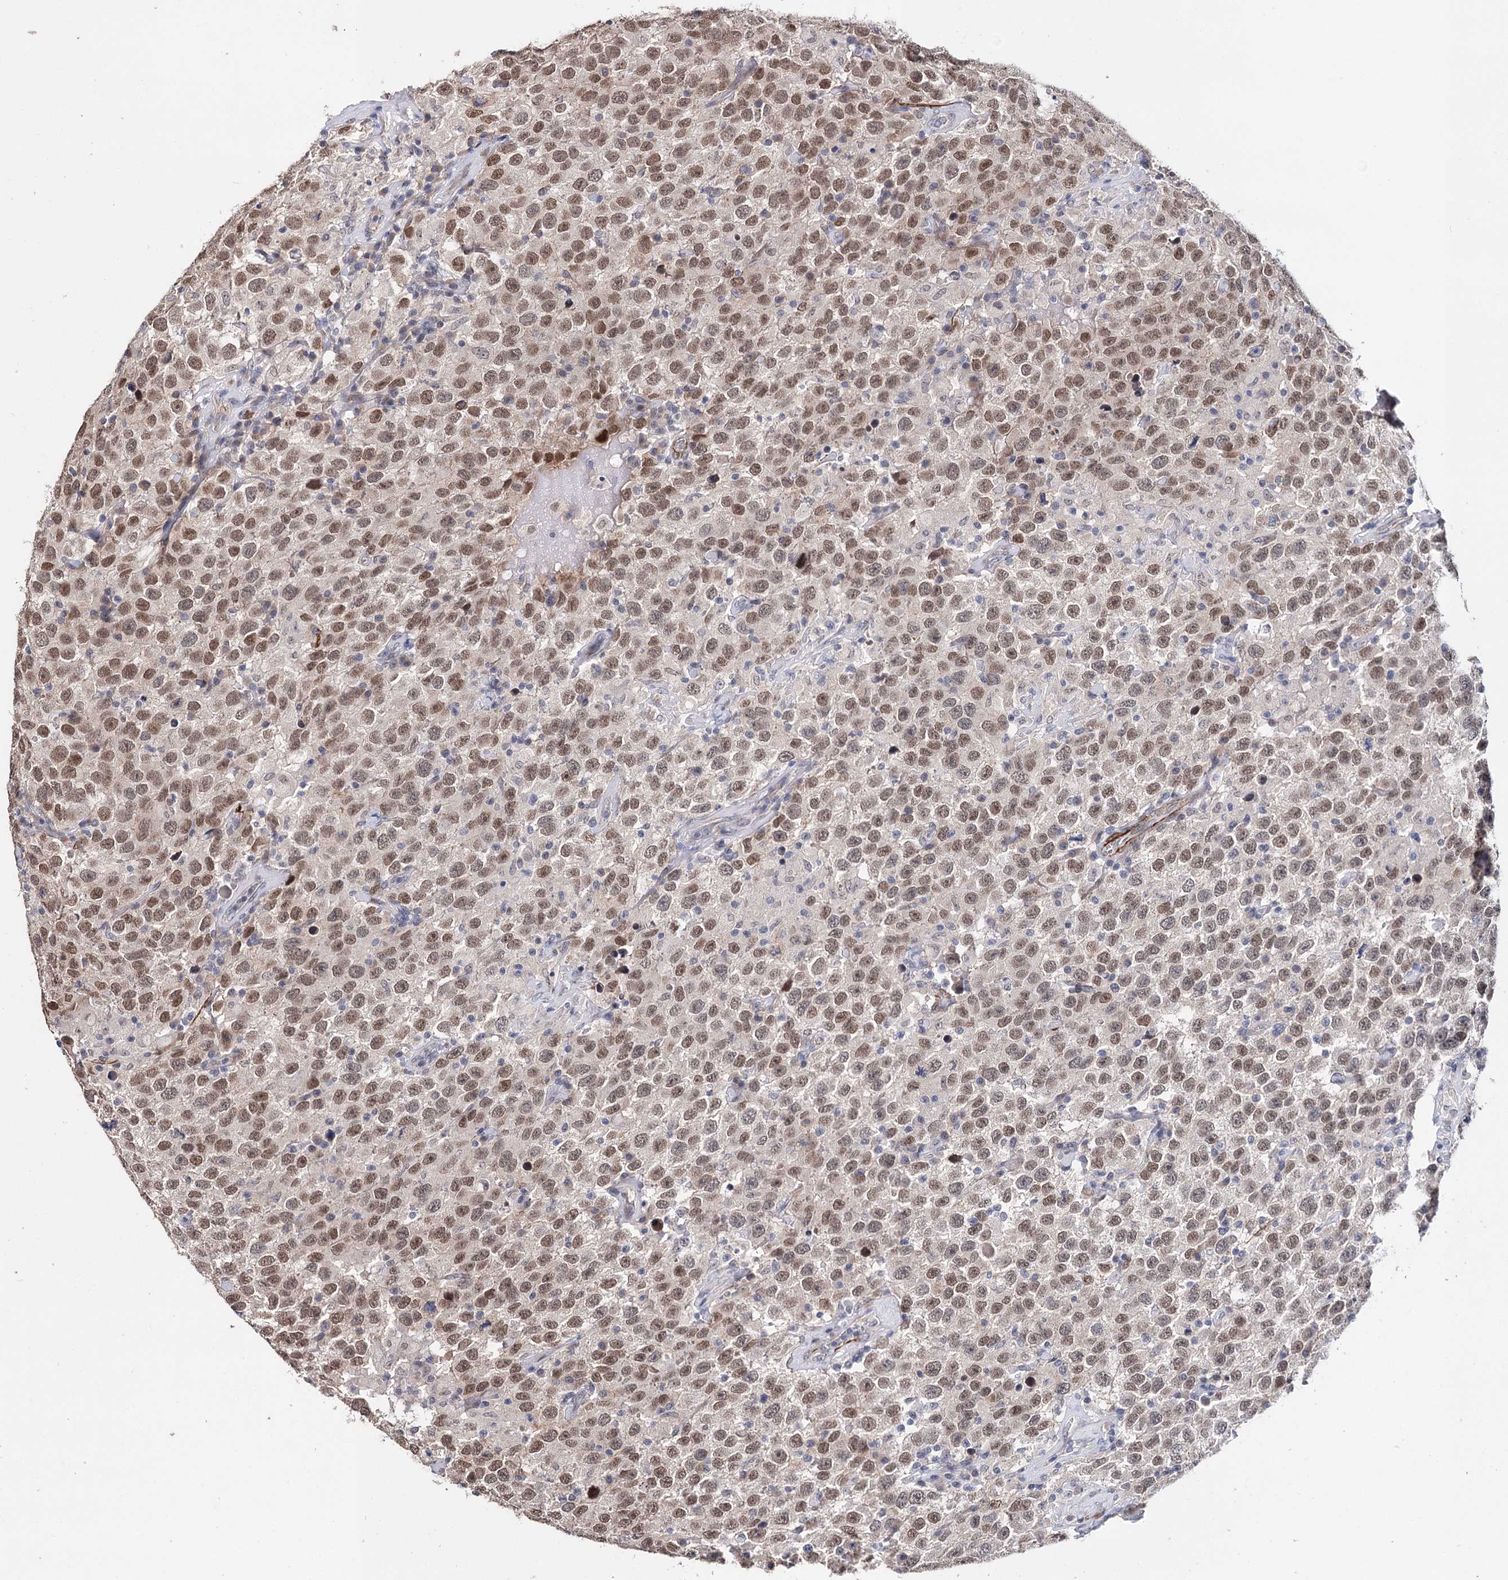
{"staining": {"intensity": "moderate", "quantity": ">75%", "location": "nuclear"}, "tissue": "testis cancer", "cell_type": "Tumor cells", "image_type": "cancer", "snomed": [{"axis": "morphology", "description": "Seminoma, NOS"}, {"axis": "topography", "description": "Testis"}], "caption": "This photomicrograph shows immunohistochemistry staining of human testis cancer, with medium moderate nuclear staining in approximately >75% of tumor cells.", "gene": "CFAP46", "patient": {"sex": "male", "age": 41}}